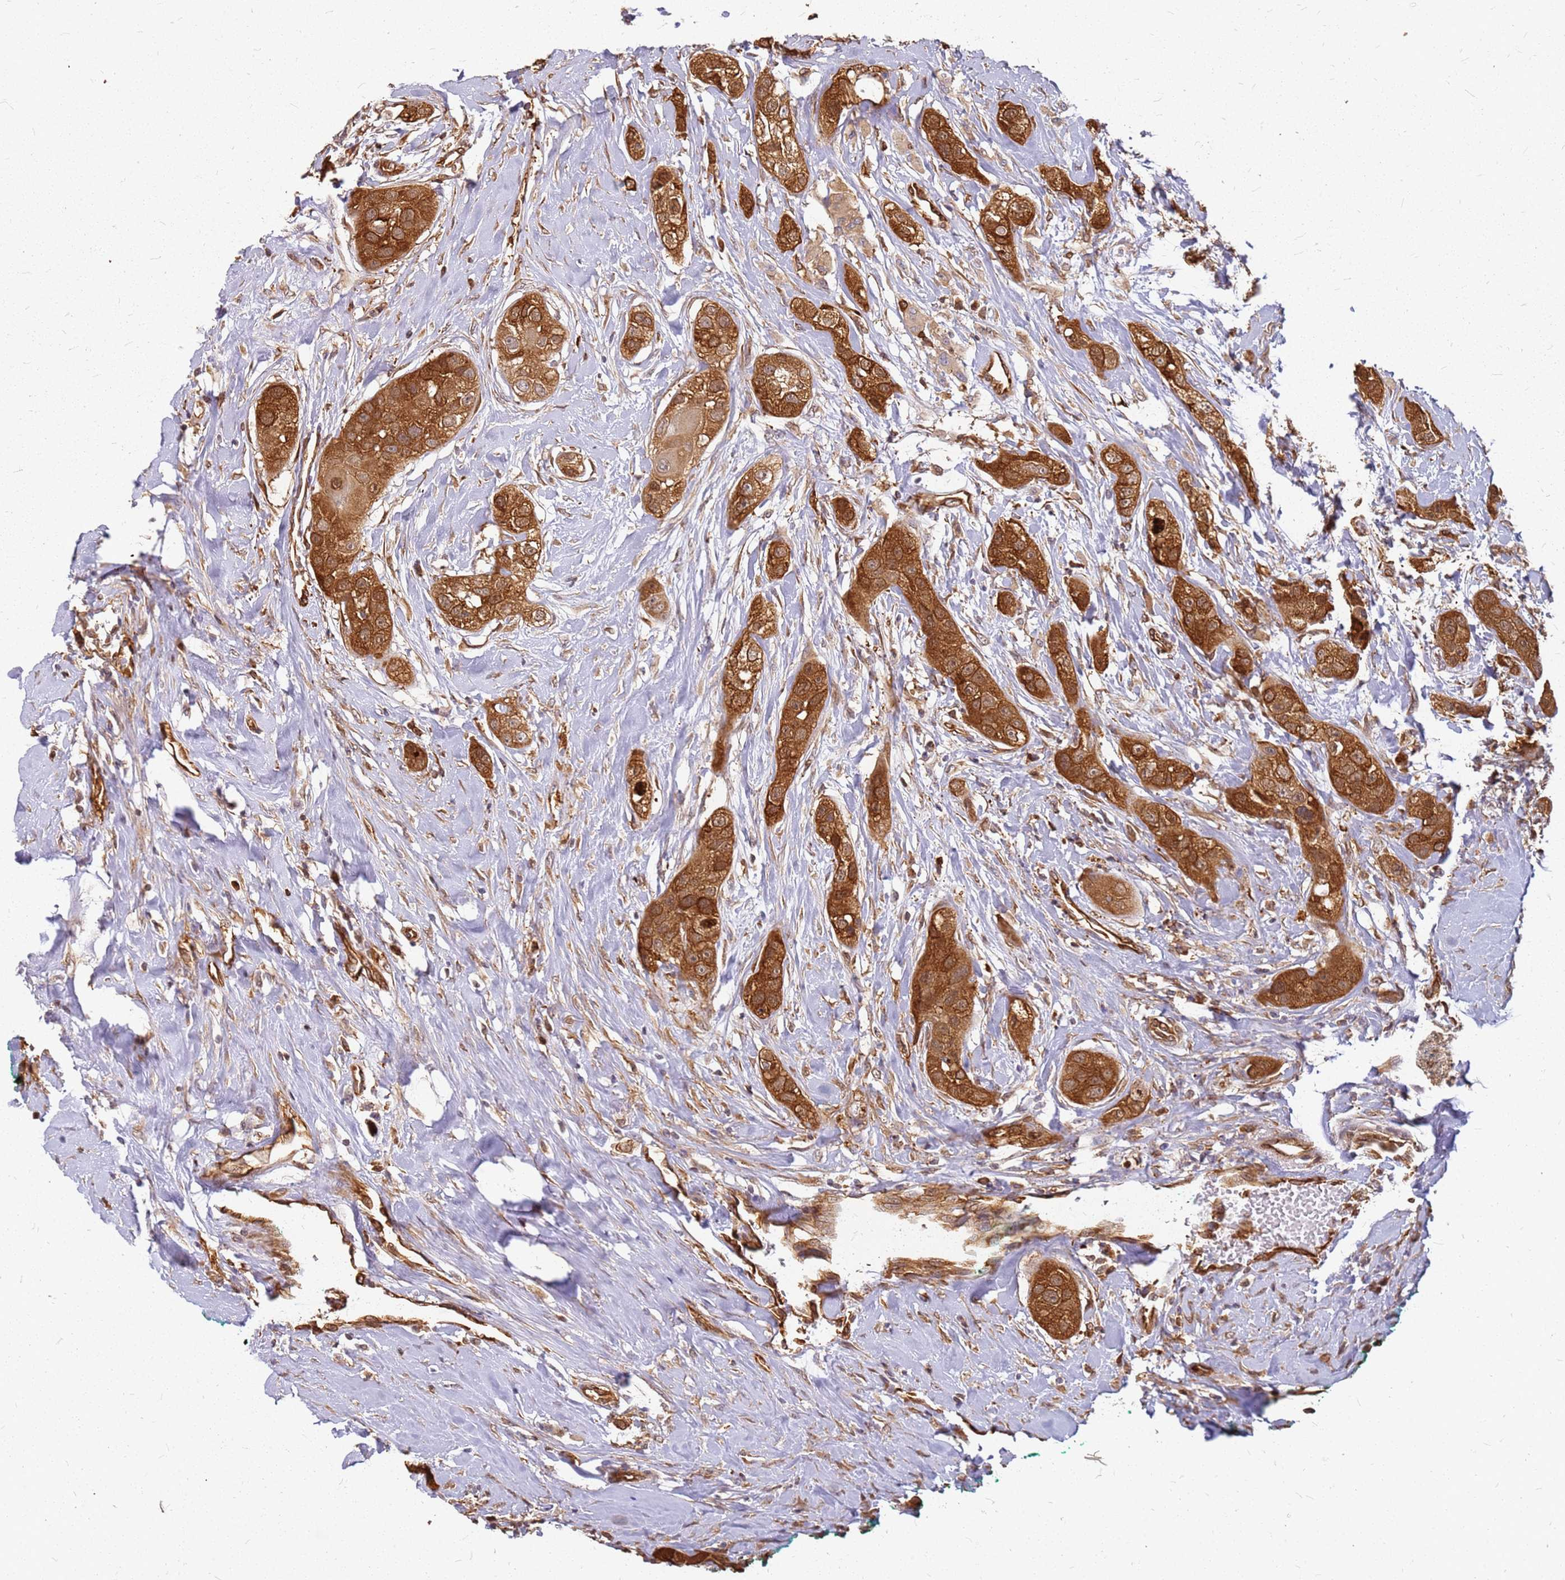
{"staining": {"intensity": "strong", "quantity": ">75%", "location": "cytoplasmic/membranous"}, "tissue": "head and neck cancer", "cell_type": "Tumor cells", "image_type": "cancer", "snomed": [{"axis": "morphology", "description": "Normal tissue, NOS"}, {"axis": "morphology", "description": "Squamous cell carcinoma, NOS"}, {"axis": "topography", "description": "Skeletal muscle"}, {"axis": "topography", "description": "Head-Neck"}], "caption": "Tumor cells demonstrate strong cytoplasmic/membranous staining in about >75% of cells in head and neck cancer.", "gene": "HDX", "patient": {"sex": "male", "age": 51}}